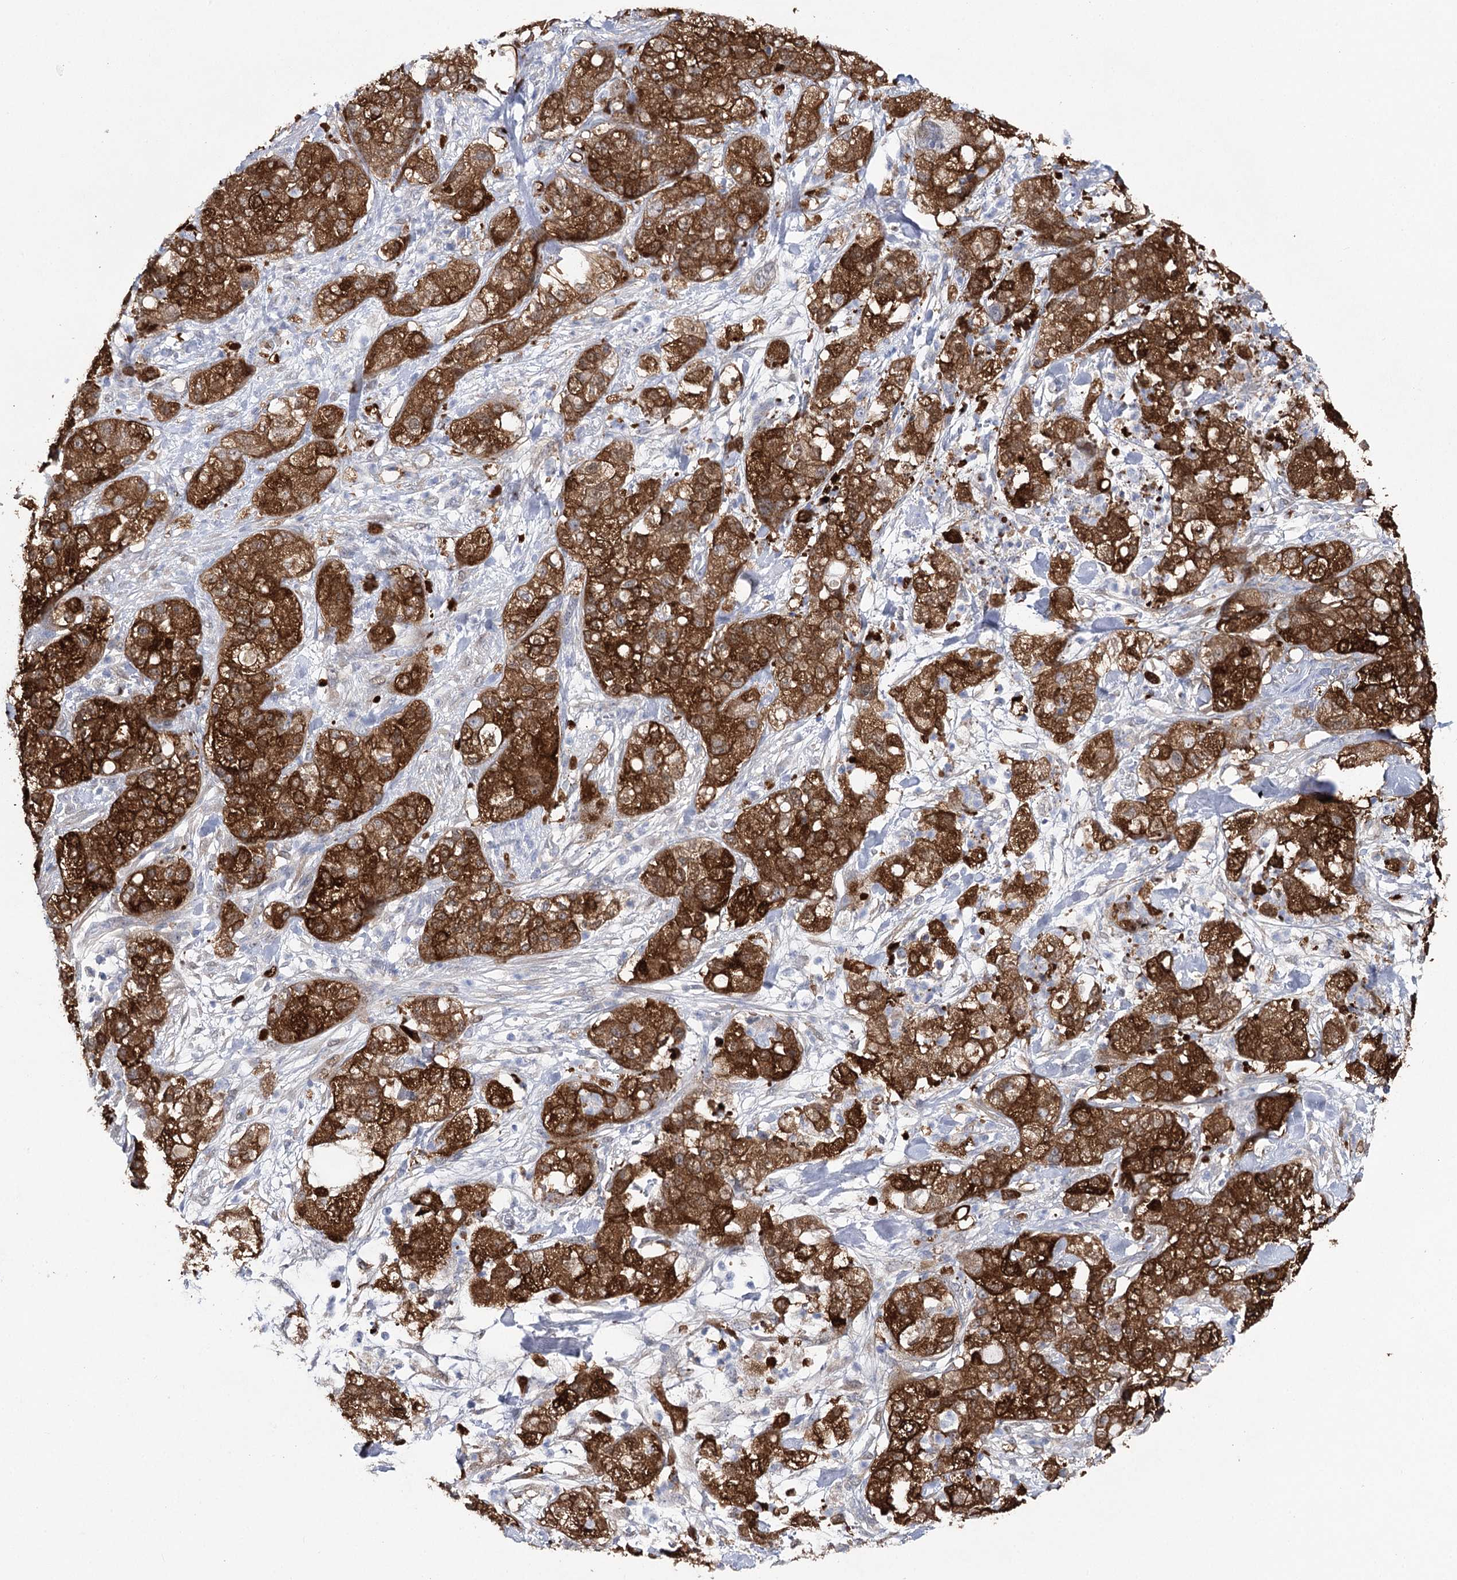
{"staining": {"intensity": "strong", "quantity": ">75%", "location": "cytoplasmic/membranous"}, "tissue": "pancreatic cancer", "cell_type": "Tumor cells", "image_type": "cancer", "snomed": [{"axis": "morphology", "description": "Adenocarcinoma, NOS"}, {"axis": "topography", "description": "Pancreas"}], "caption": "Strong cytoplasmic/membranous staining for a protein is appreciated in about >75% of tumor cells of adenocarcinoma (pancreatic) using immunohistochemistry (IHC).", "gene": "UGDH", "patient": {"sex": "female", "age": 78}}